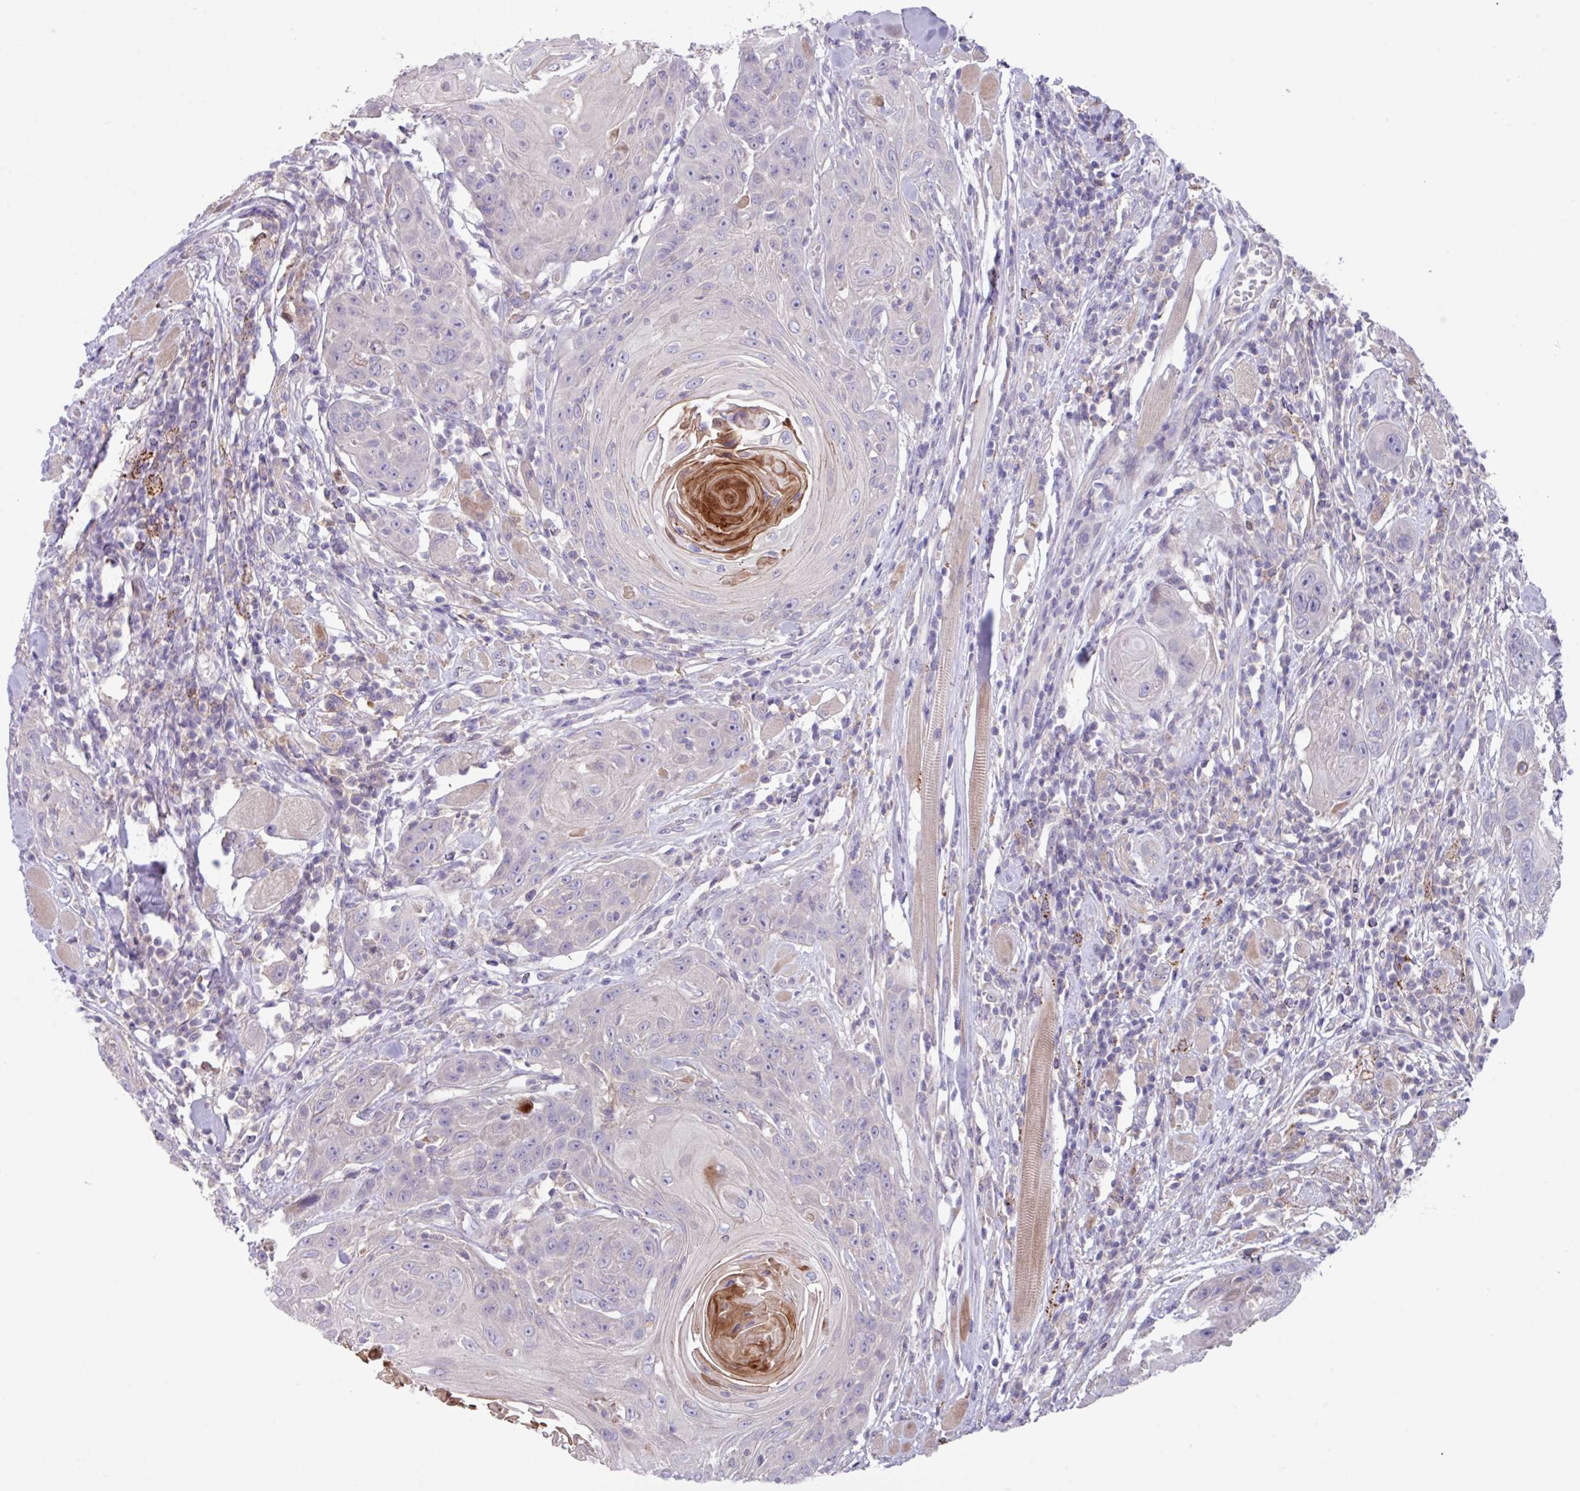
{"staining": {"intensity": "negative", "quantity": "none", "location": "none"}, "tissue": "head and neck cancer", "cell_type": "Tumor cells", "image_type": "cancer", "snomed": [{"axis": "morphology", "description": "Squamous cell carcinoma, NOS"}, {"axis": "topography", "description": "Head-Neck"}], "caption": "This is an immunohistochemistry histopathology image of human head and neck cancer (squamous cell carcinoma). There is no expression in tumor cells.", "gene": "IQCJ", "patient": {"sex": "female", "age": 59}}